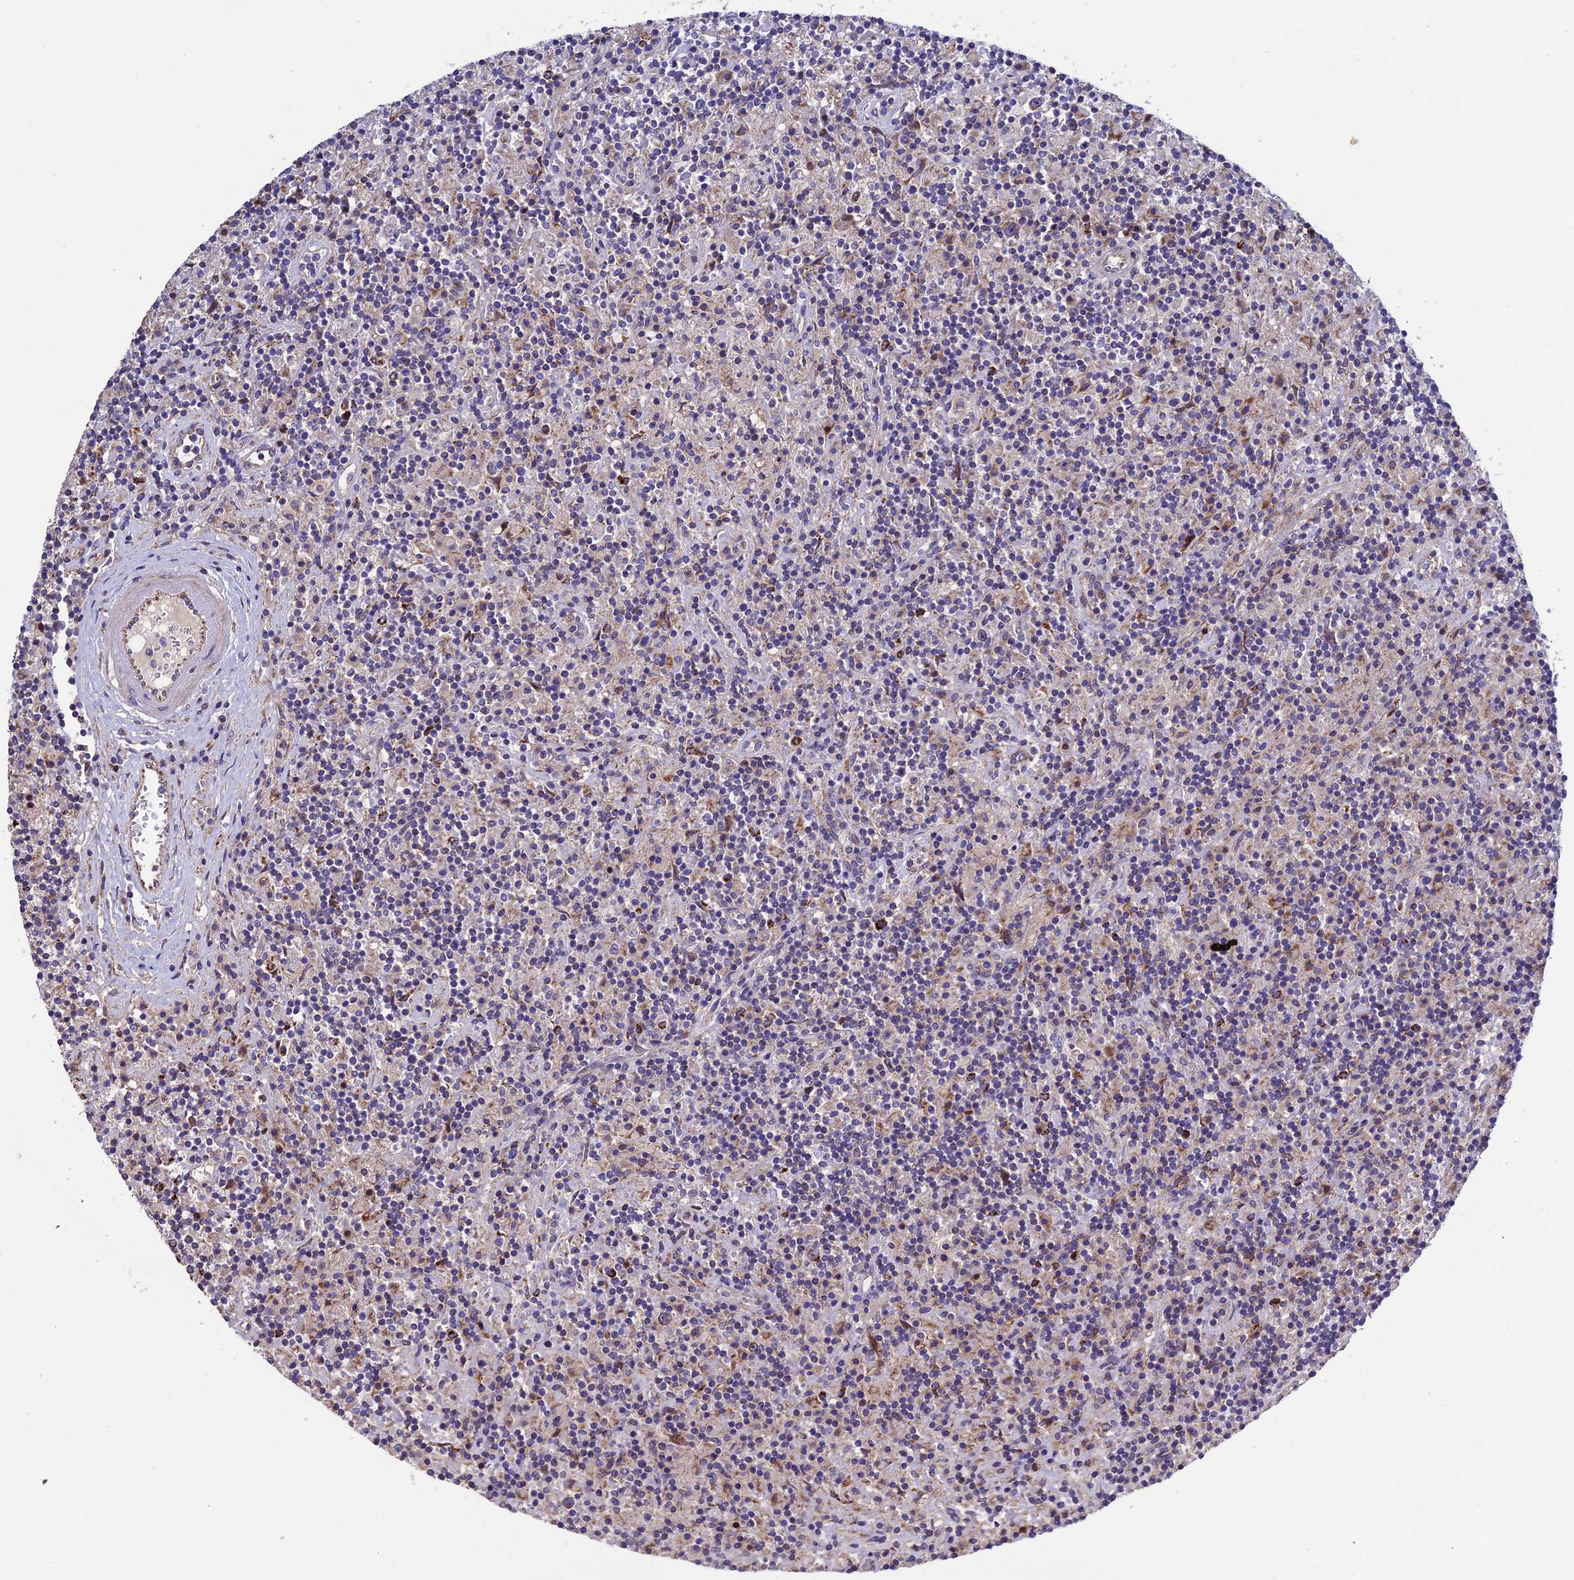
{"staining": {"intensity": "moderate", "quantity": ">75%", "location": "cytoplasmic/membranous"}, "tissue": "lymphoma", "cell_type": "Tumor cells", "image_type": "cancer", "snomed": [{"axis": "morphology", "description": "Hodgkin's disease, NOS"}, {"axis": "topography", "description": "Lymph node"}], "caption": "The image reveals a brown stain indicating the presence of a protein in the cytoplasmic/membranous of tumor cells in Hodgkin's disease.", "gene": "RNF17", "patient": {"sex": "male", "age": 70}}